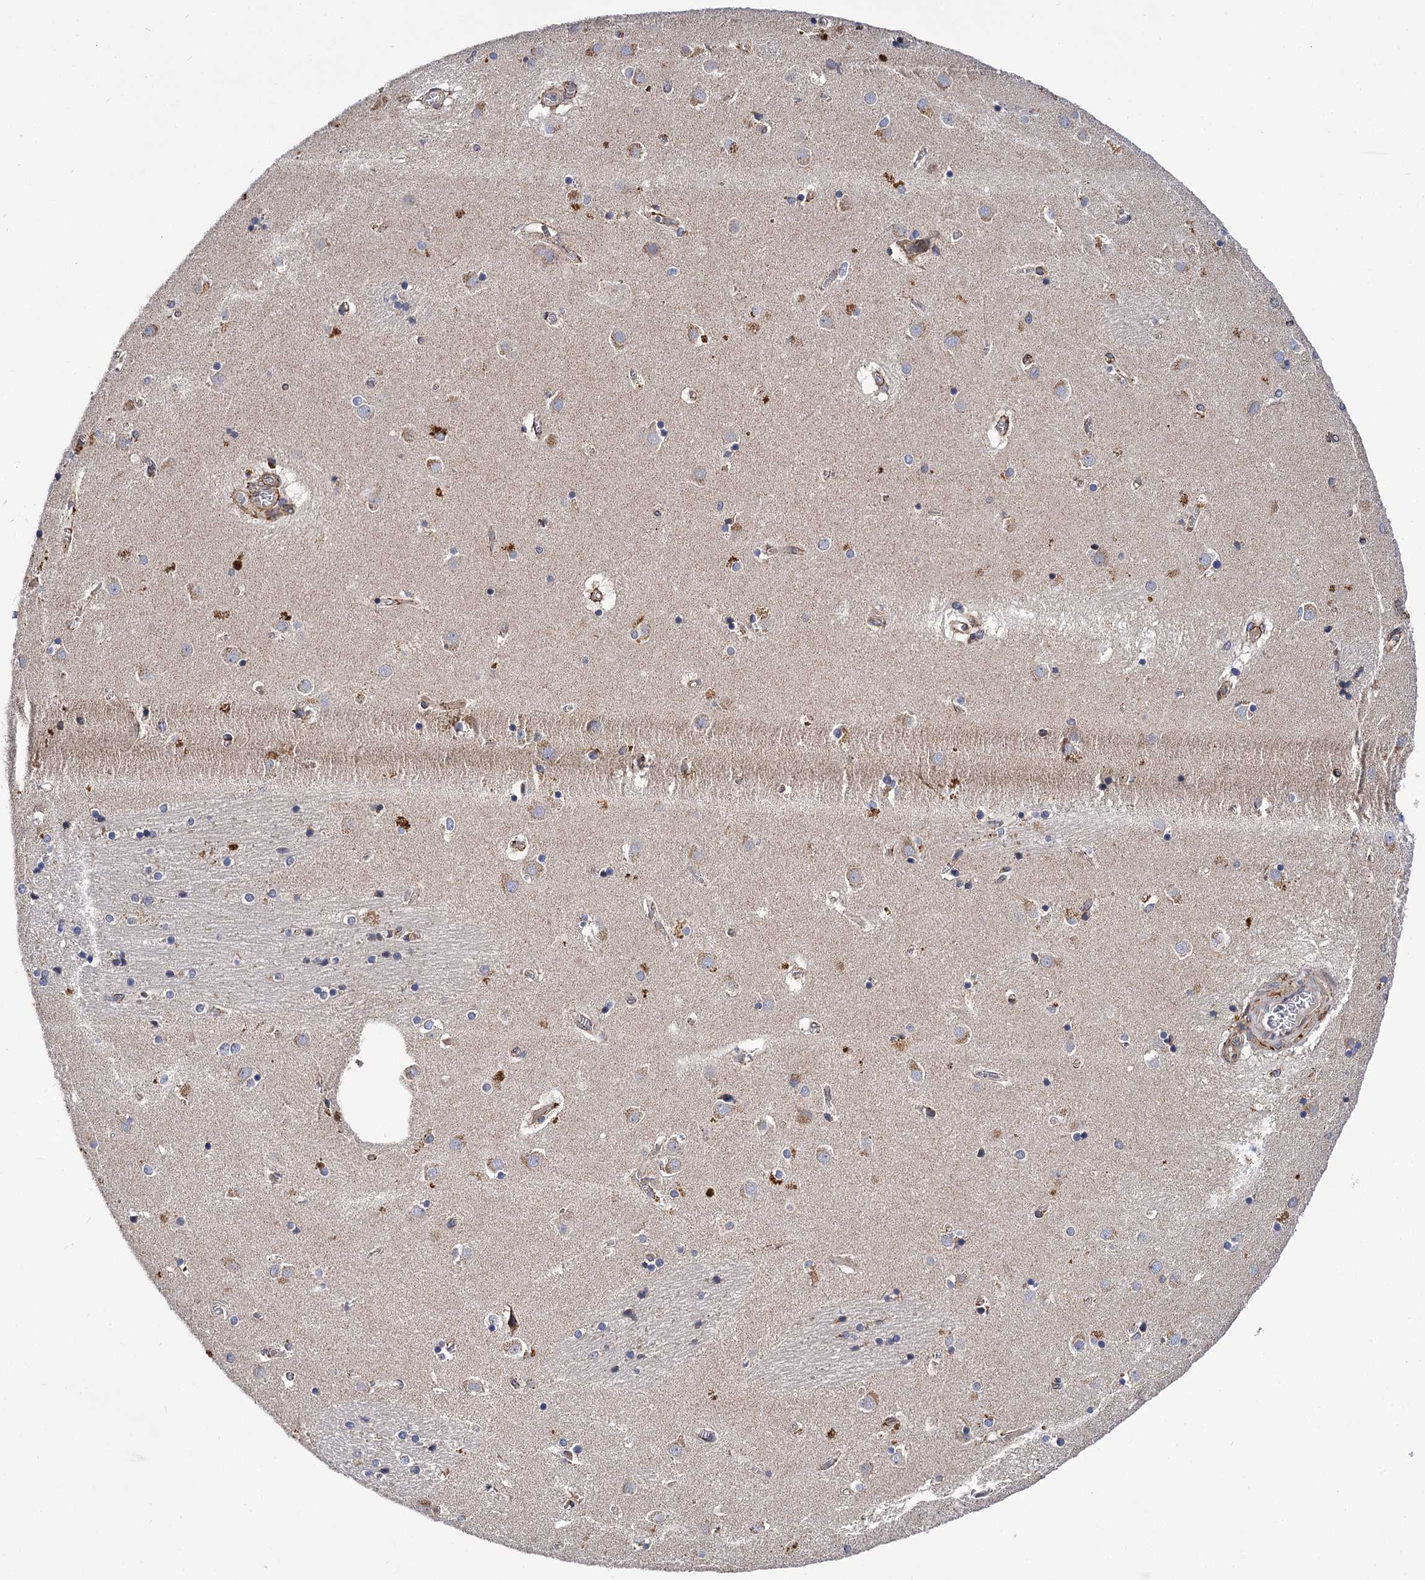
{"staining": {"intensity": "strong", "quantity": "<25%", "location": "cytoplasmic/membranous"}, "tissue": "caudate", "cell_type": "Glial cells", "image_type": "normal", "snomed": [{"axis": "morphology", "description": "Normal tissue, NOS"}, {"axis": "topography", "description": "Lateral ventricle wall"}], "caption": "Immunohistochemical staining of normal caudate shows medium levels of strong cytoplasmic/membranous staining in approximately <25% of glial cells. Ihc stains the protein of interest in brown and the nuclei are stained blue.", "gene": "SUPV3L1", "patient": {"sex": "male", "age": 70}}